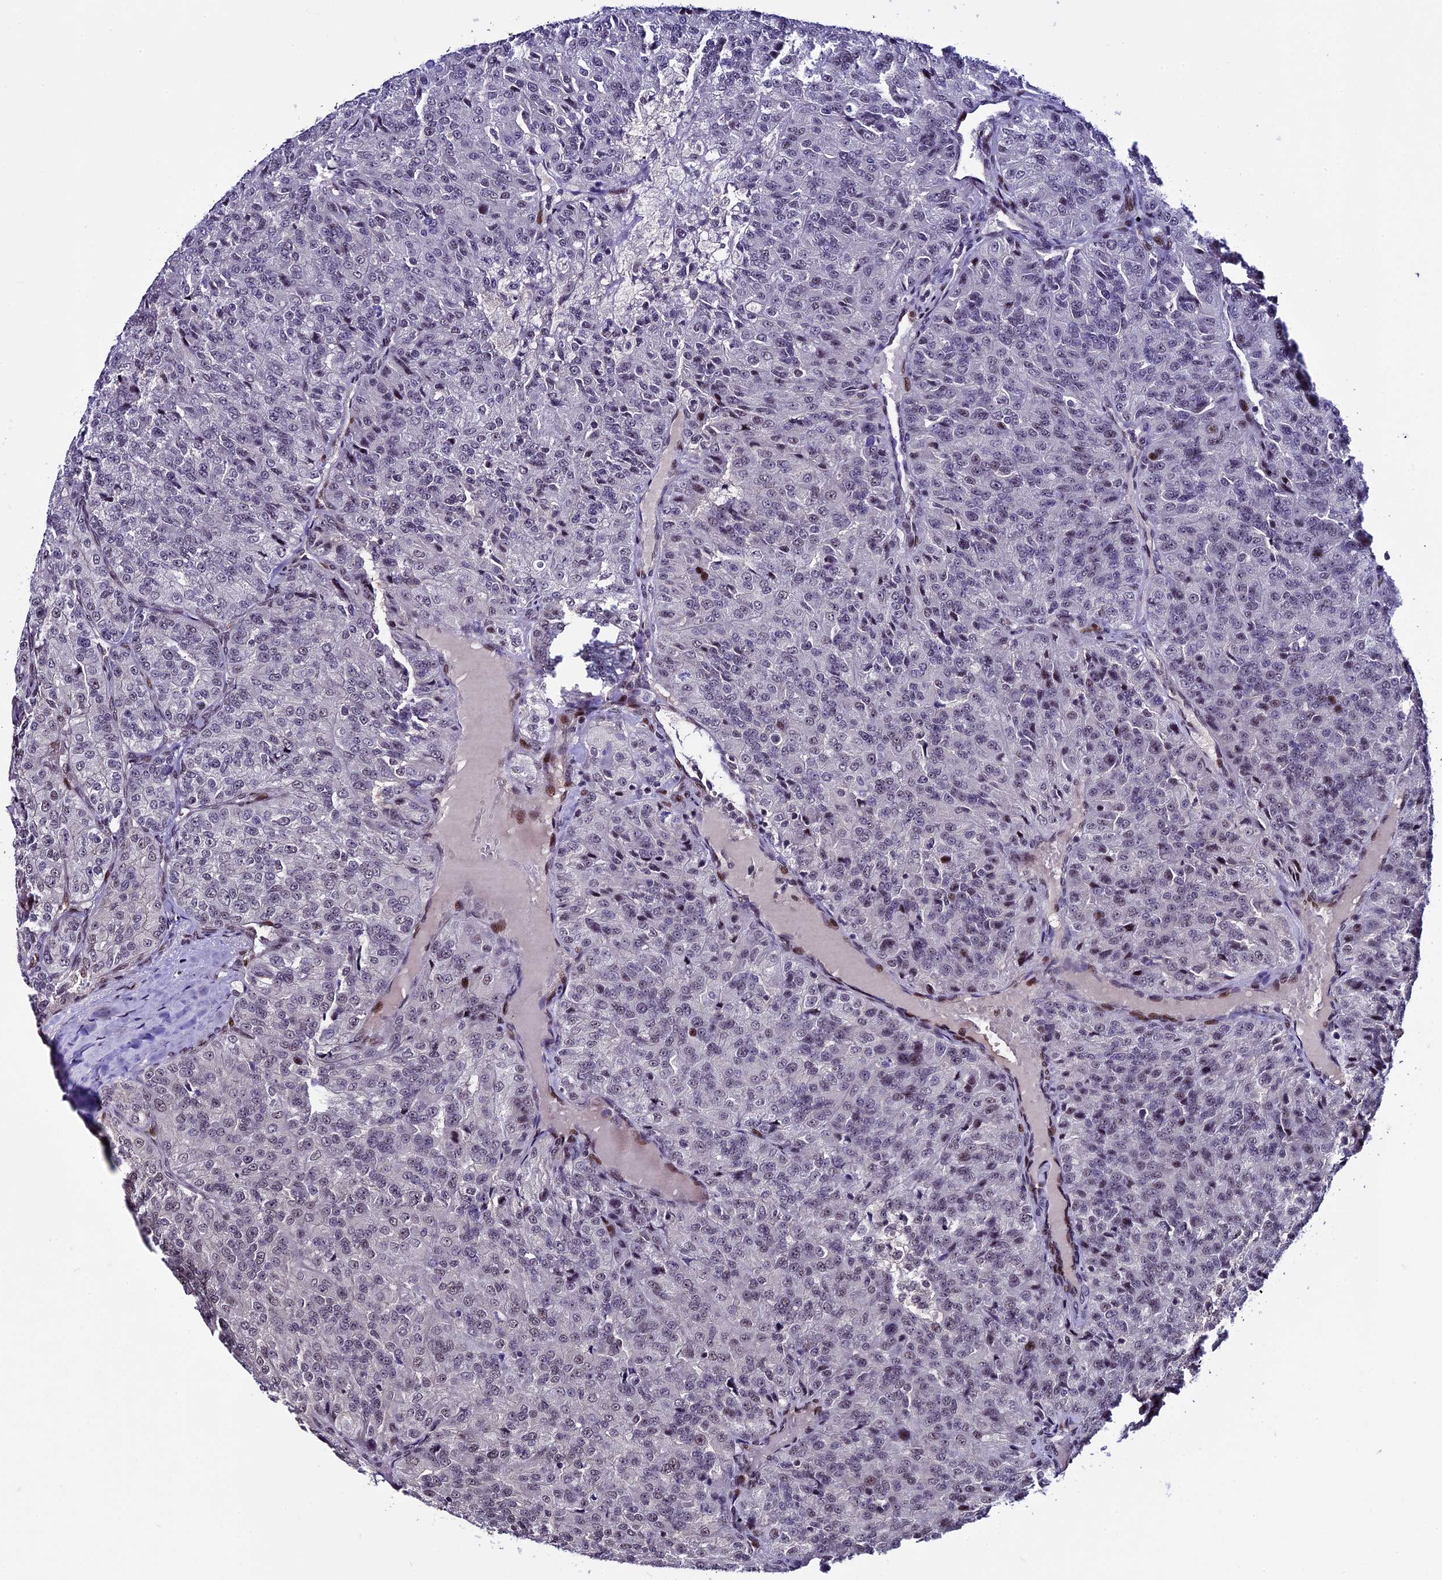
{"staining": {"intensity": "weak", "quantity": "<25%", "location": "nuclear"}, "tissue": "renal cancer", "cell_type": "Tumor cells", "image_type": "cancer", "snomed": [{"axis": "morphology", "description": "Adenocarcinoma, NOS"}, {"axis": "topography", "description": "Kidney"}], "caption": "This is a image of IHC staining of renal adenocarcinoma, which shows no staining in tumor cells.", "gene": "TCP11L2", "patient": {"sex": "female", "age": 63}}